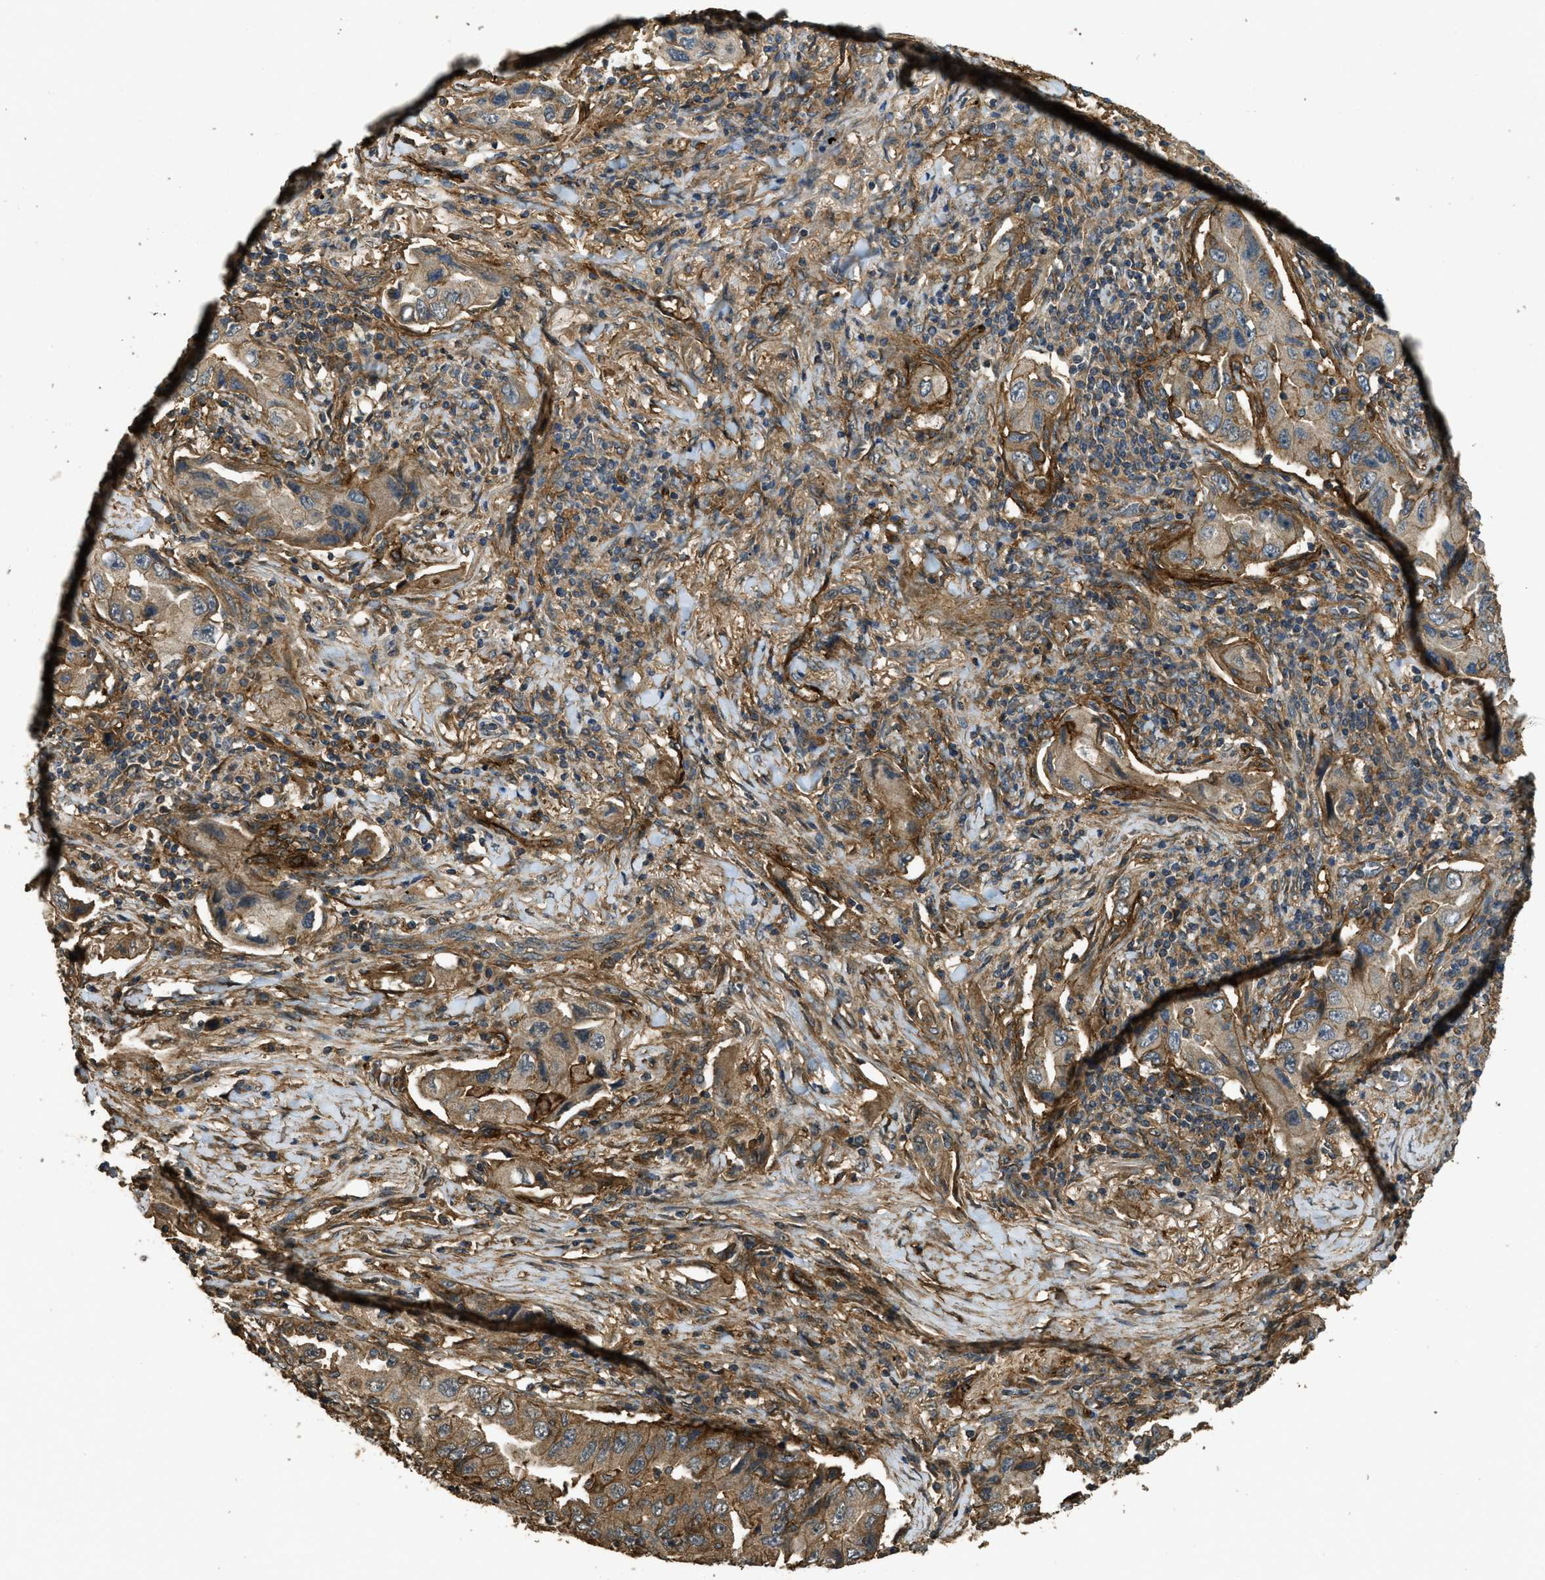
{"staining": {"intensity": "moderate", "quantity": ">75%", "location": "cytoplasmic/membranous"}, "tissue": "lung cancer", "cell_type": "Tumor cells", "image_type": "cancer", "snomed": [{"axis": "morphology", "description": "Adenocarcinoma, NOS"}, {"axis": "topography", "description": "Lung"}], "caption": "DAB (3,3'-diaminobenzidine) immunohistochemical staining of human lung cancer displays moderate cytoplasmic/membranous protein staining in approximately >75% of tumor cells.", "gene": "CD276", "patient": {"sex": "female", "age": 65}}